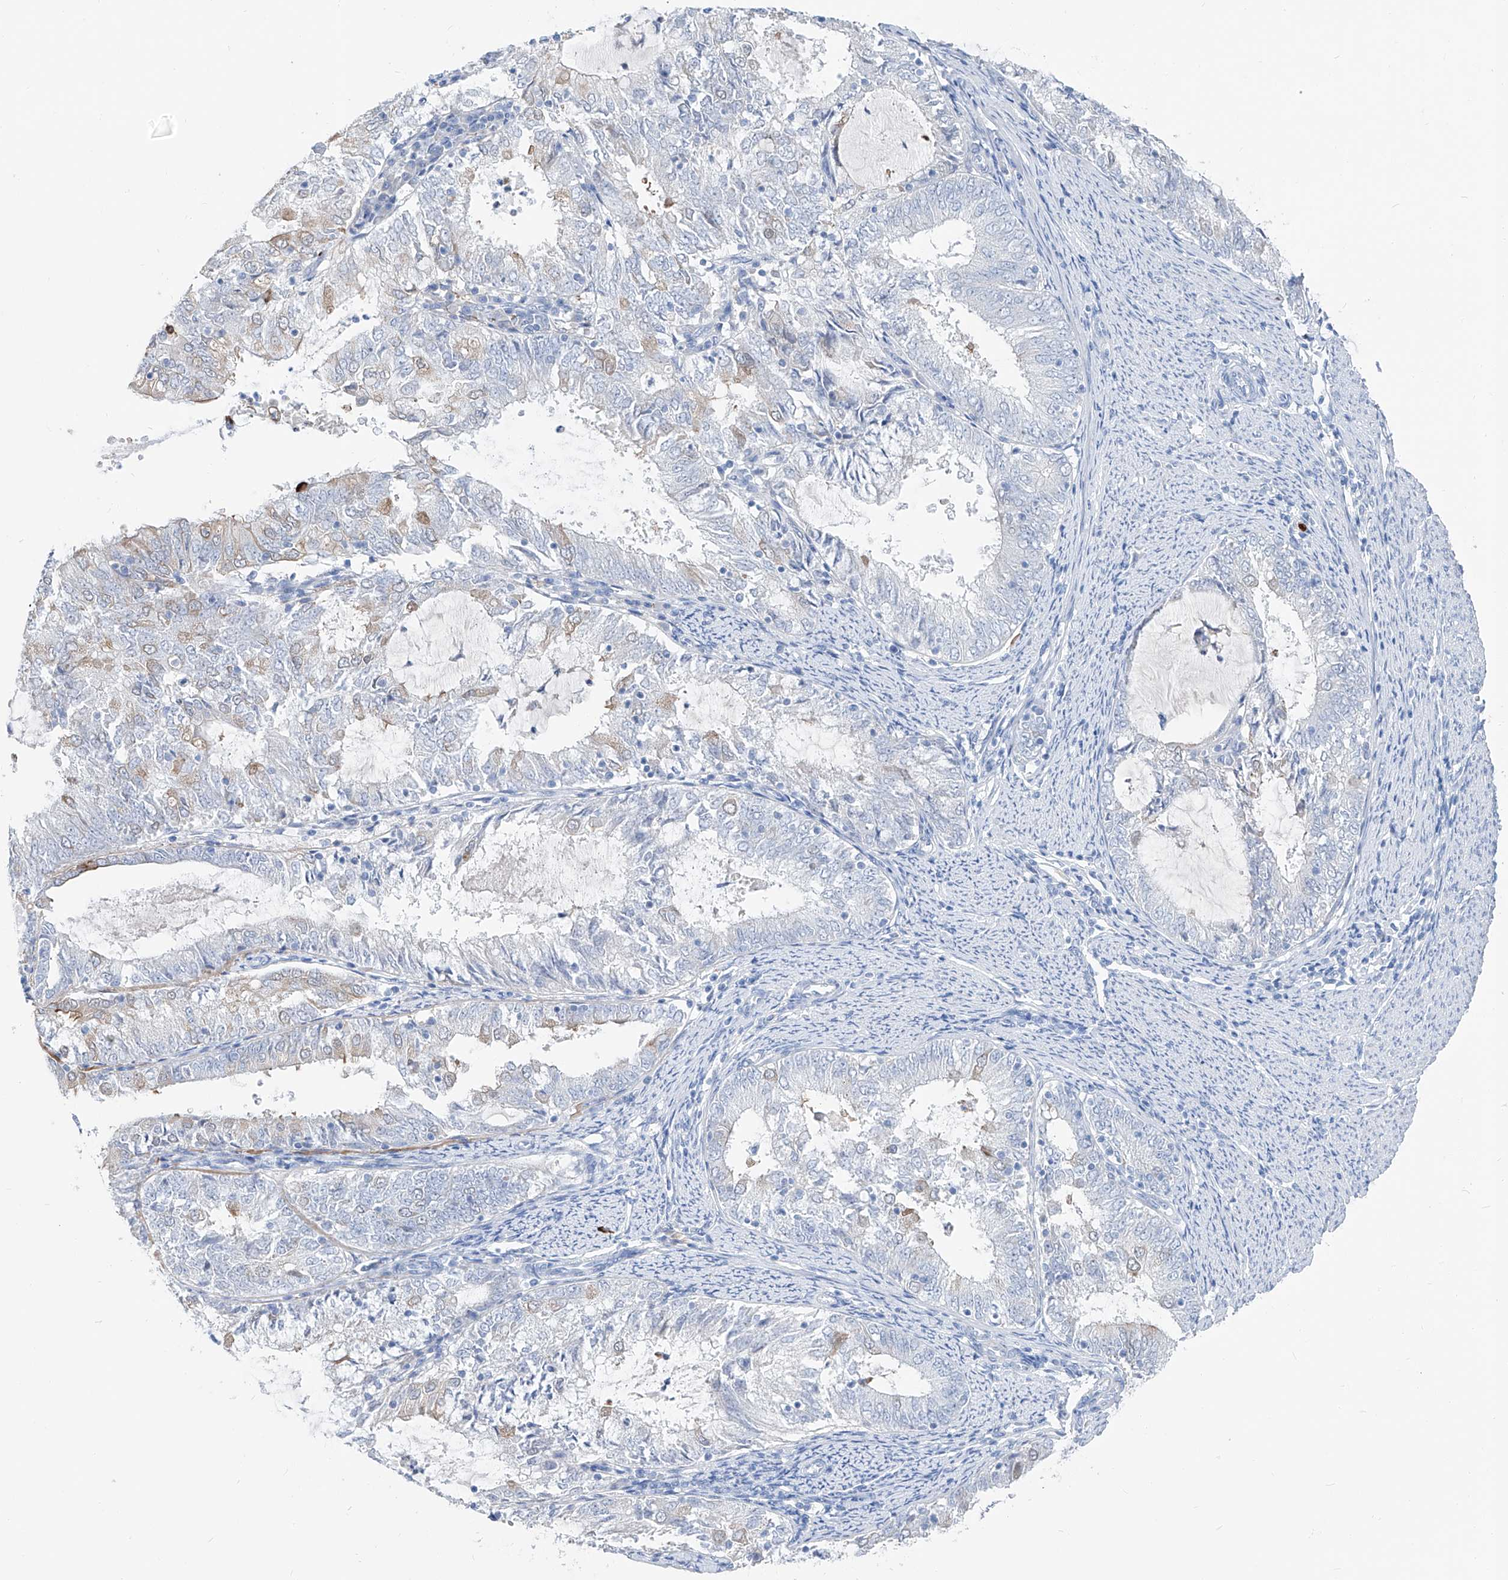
{"staining": {"intensity": "negative", "quantity": "none", "location": "none"}, "tissue": "endometrial cancer", "cell_type": "Tumor cells", "image_type": "cancer", "snomed": [{"axis": "morphology", "description": "Adenocarcinoma, NOS"}, {"axis": "topography", "description": "Endometrium"}], "caption": "Endometrial cancer (adenocarcinoma) was stained to show a protein in brown. There is no significant positivity in tumor cells.", "gene": "FRS3", "patient": {"sex": "female", "age": 57}}